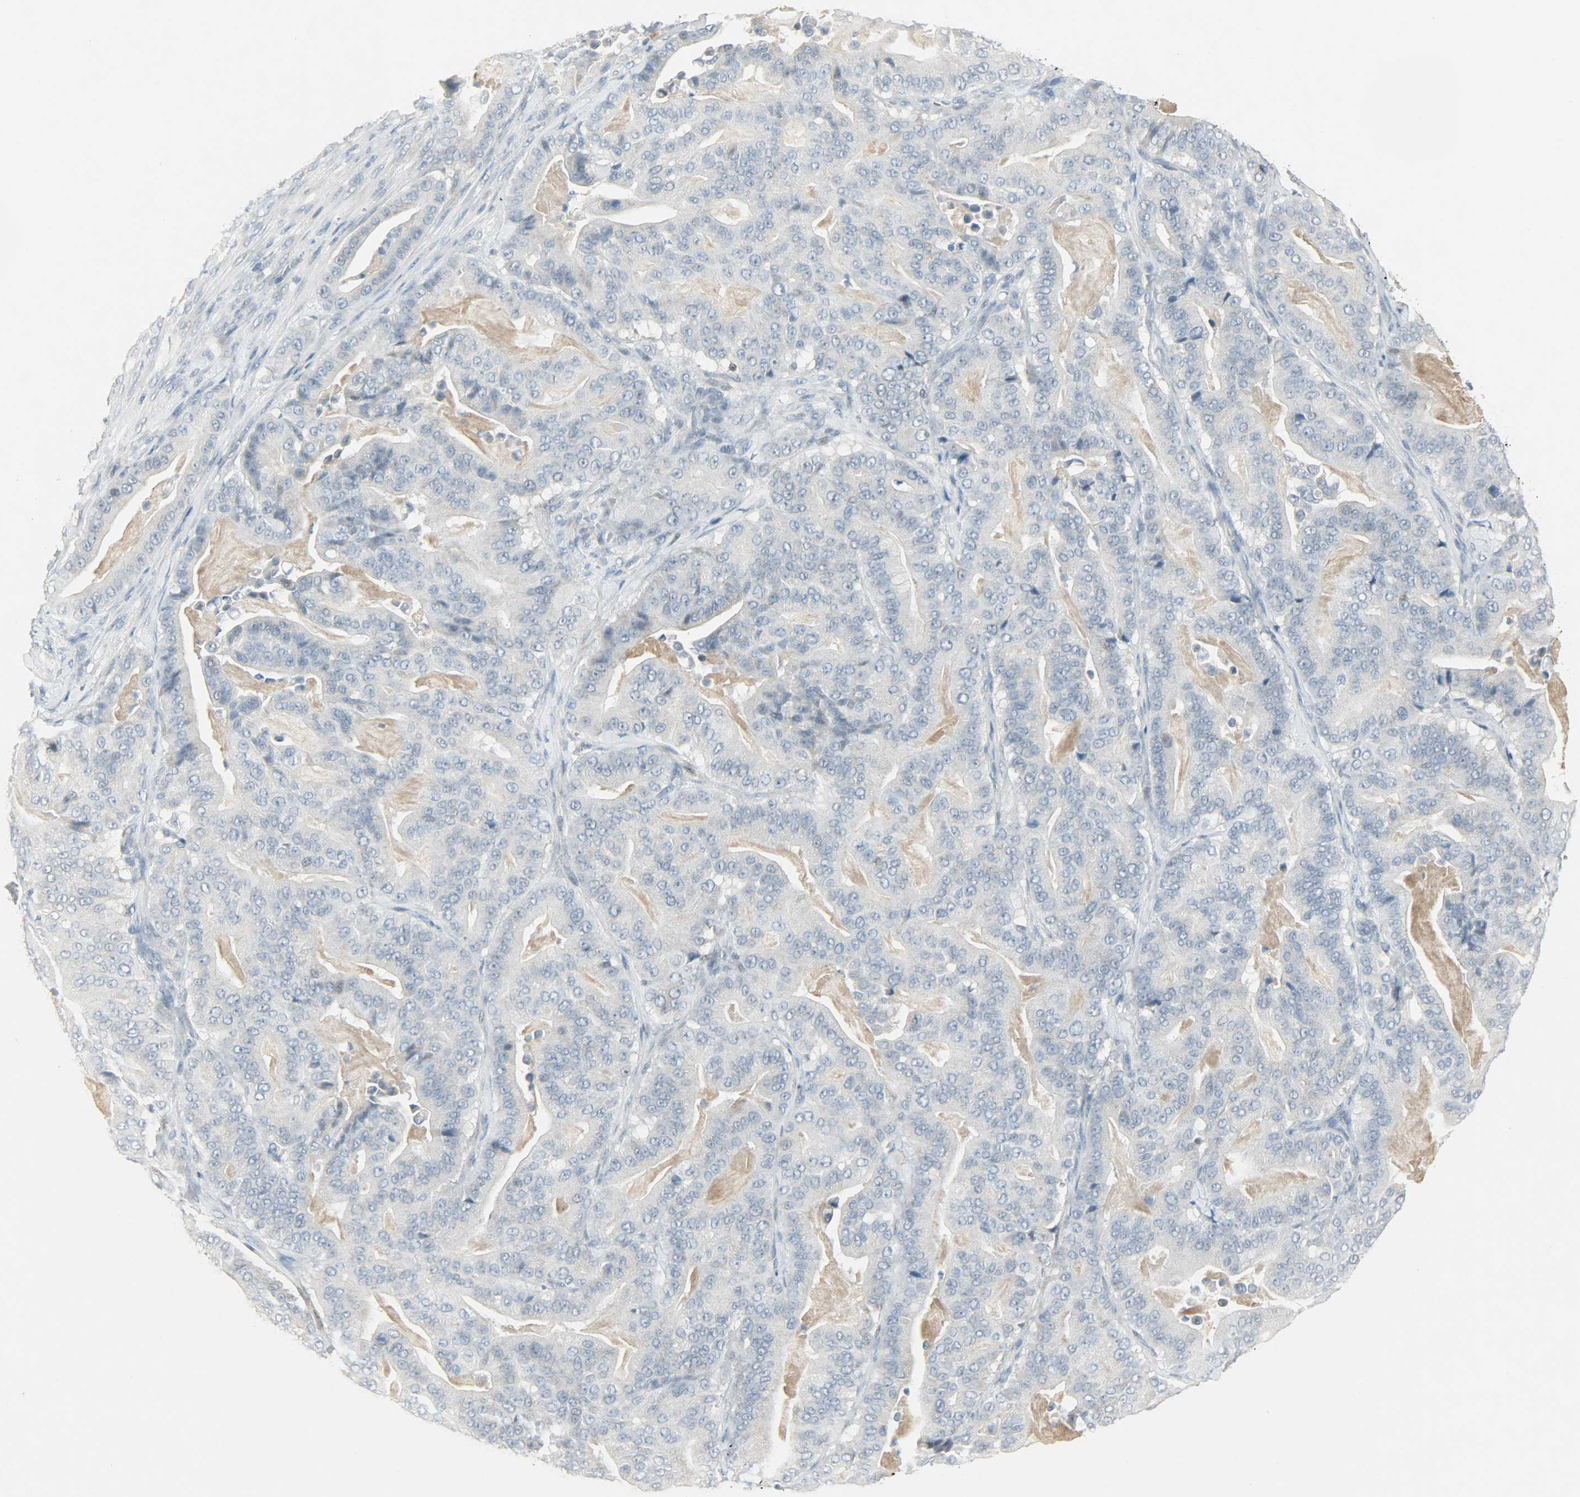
{"staining": {"intensity": "negative", "quantity": "none", "location": "none"}, "tissue": "pancreatic cancer", "cell_type": "Tumor cells", "image_type": "cancer", "snomed": [{"axis": "morphology", "description": "Adenocarcinoma, NOS"}, {"axis": "topography", "description": "Pancreas"}], "caption": "A photomicrograph of pancreatic adenocarcinoma stained for a protein exhibits no brown staining in tumor cells. The staining is performed using DAB brown chromogen with nuclei counter-stained in using hematoxylin.", "gene": "CAMK4", "patient": {"sex": "male", "age": 63}}